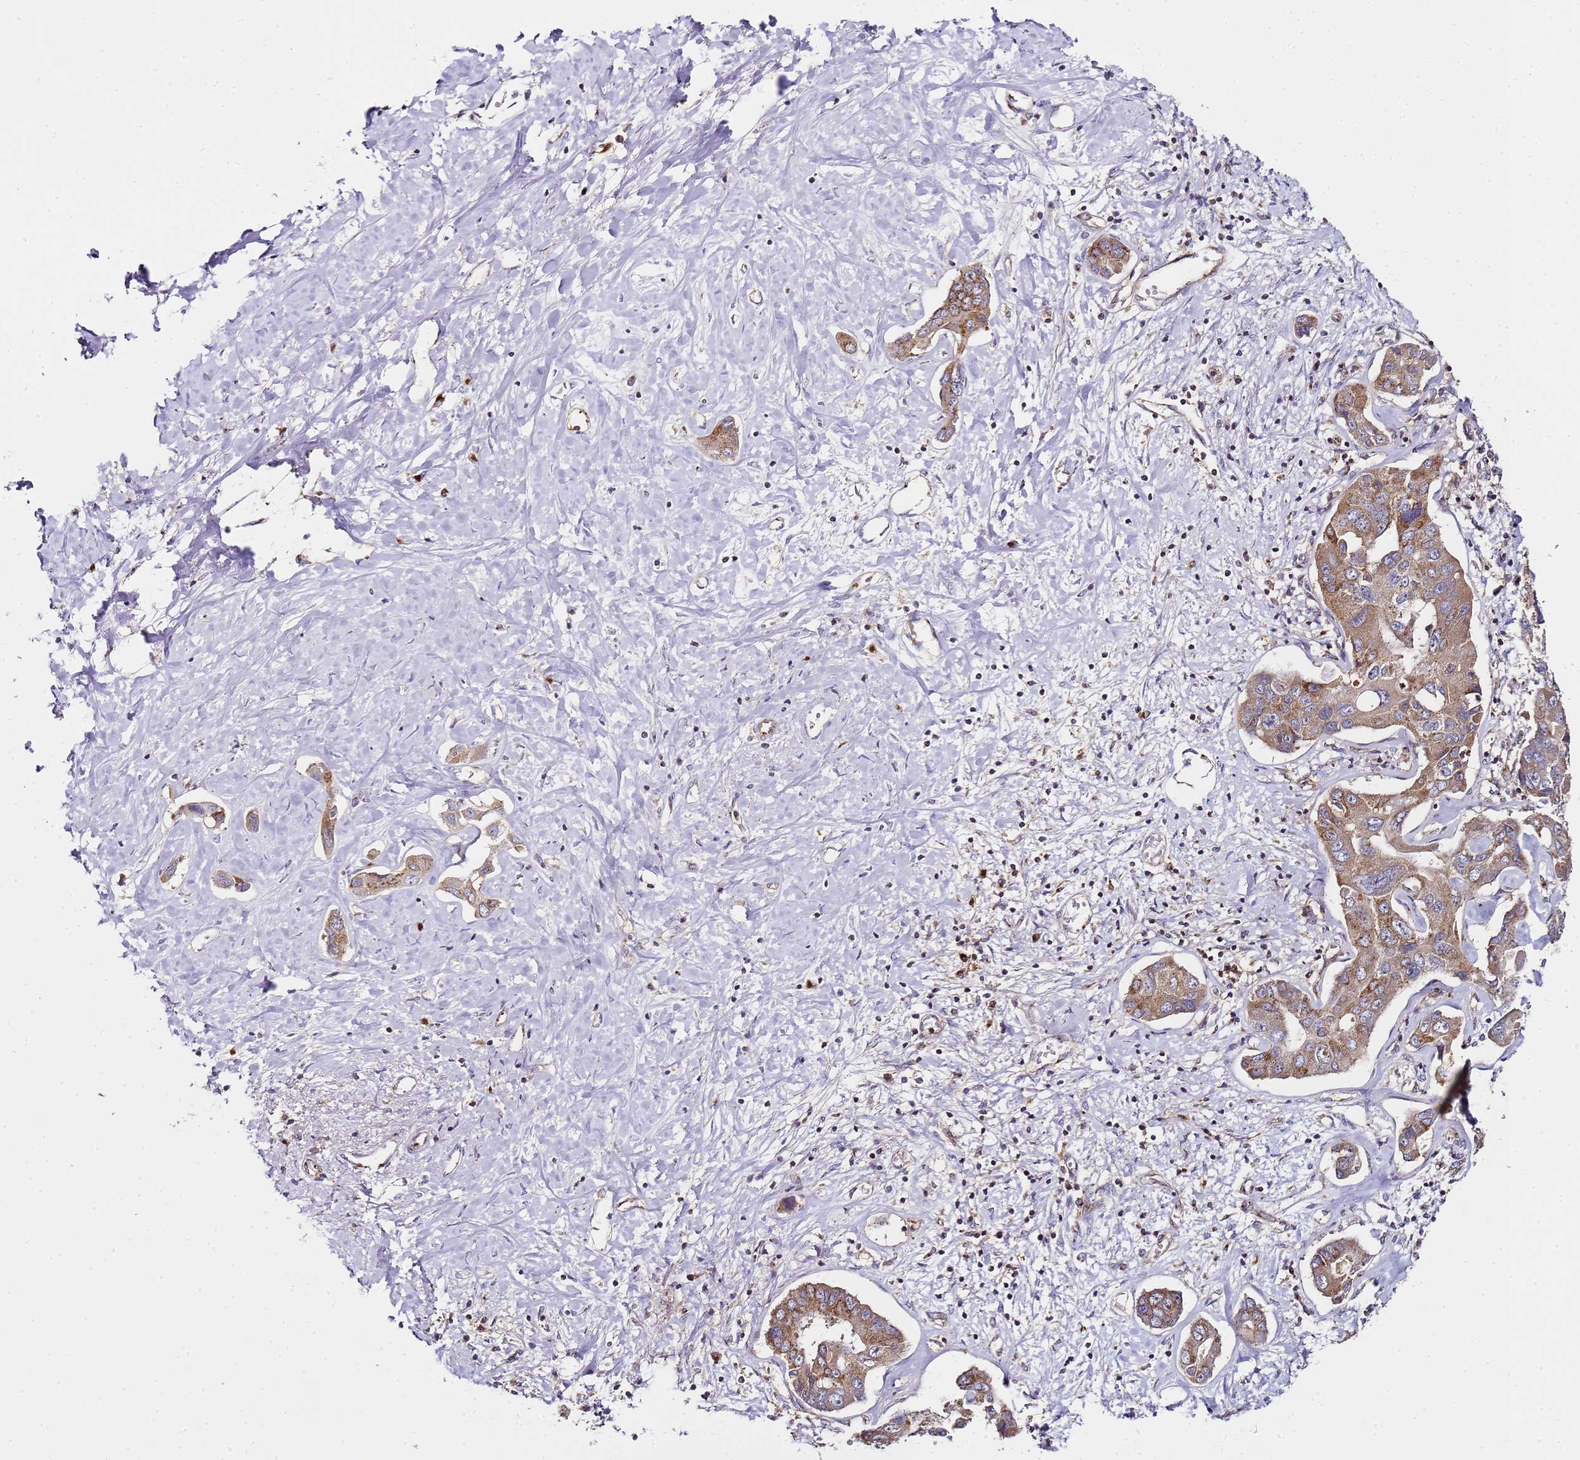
{"staining": {"intensity": "moderate", "quantity": ">75%", "location": "cytoplasmic/membranous"}, "tissue": "liver cancer", "cell_type": "Tumor cells", "image_type": "cancer", "snomed": [{"axis": "morphology", "description": "Cholangiocarcinoma"}, {"axis": "topography", "description": "Liver"}], "caption": "IHC image of neoplastic tissue: cholangiocarcinoma (liver) stained using immunohistochemistry exhibits medium levels of moderate protein expression localized specifically in the cytoplasmic/membranous of tumor cells, appearing as a cytoplasmic/membranous brown color.", "gene": "MRPL49", "patient": {"sex": "male", "age": 59}}